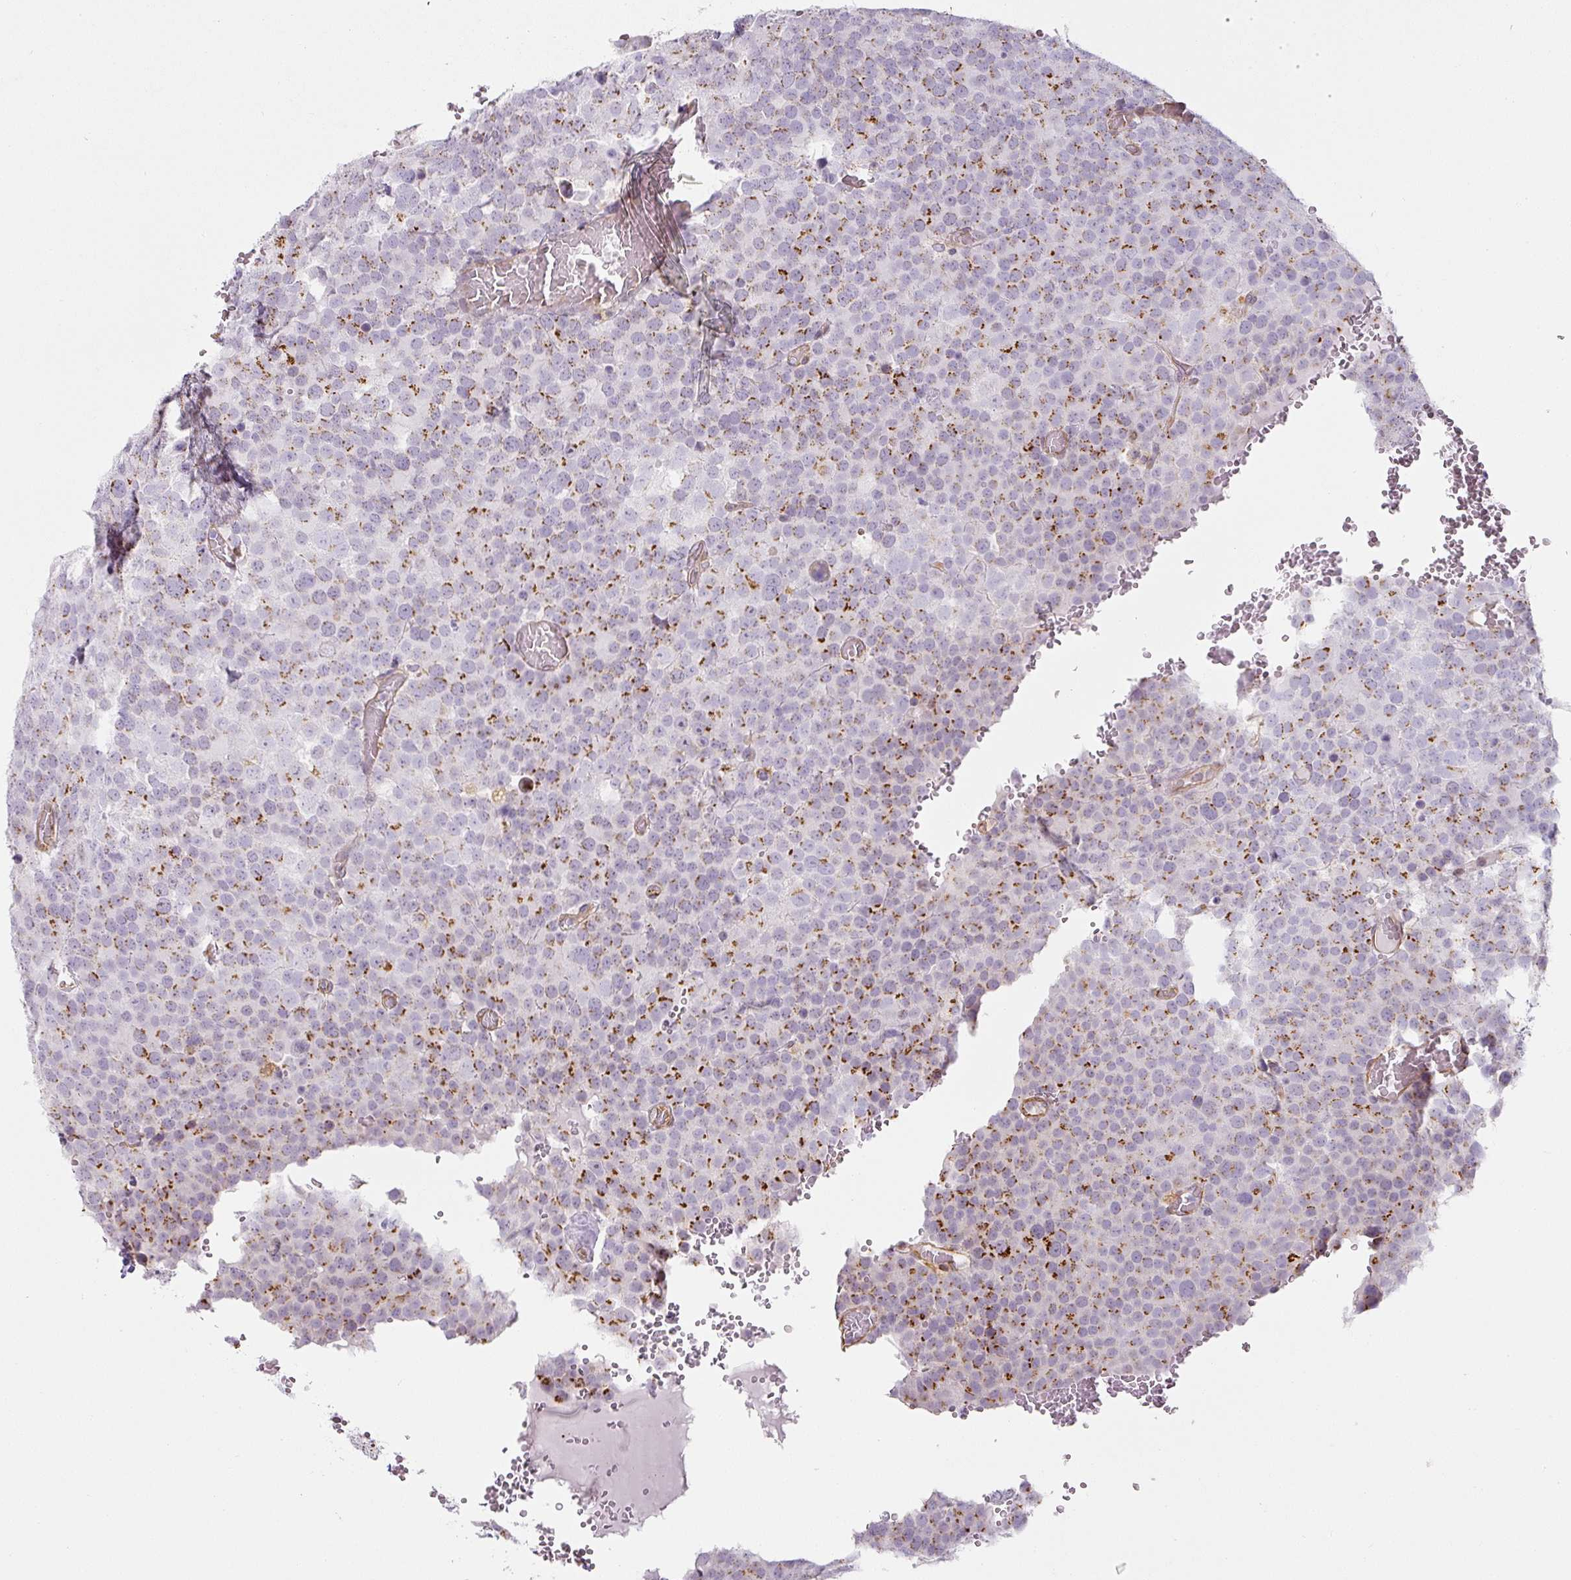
{"staining": {"intensity": "strong", "quantity": "<25%", "location": "cytoplasmic/membranous"}, "tissue": "testis cancer", "cell_type": "Tumor cells", "image_type": "cancer", "snomed": [{"axis": "morphology", "description": "Seminoma, NOS"}, {"axis": "topography", "description": "Testis"}], "caption": "The micrograph exhibits a brown stain indicating the presence of a protein in the cytoplasmic/membranous of tumor cells in testis seminoma.", "gene": "ATP8B2", "patient": {"sex": "male", "age": 71}}